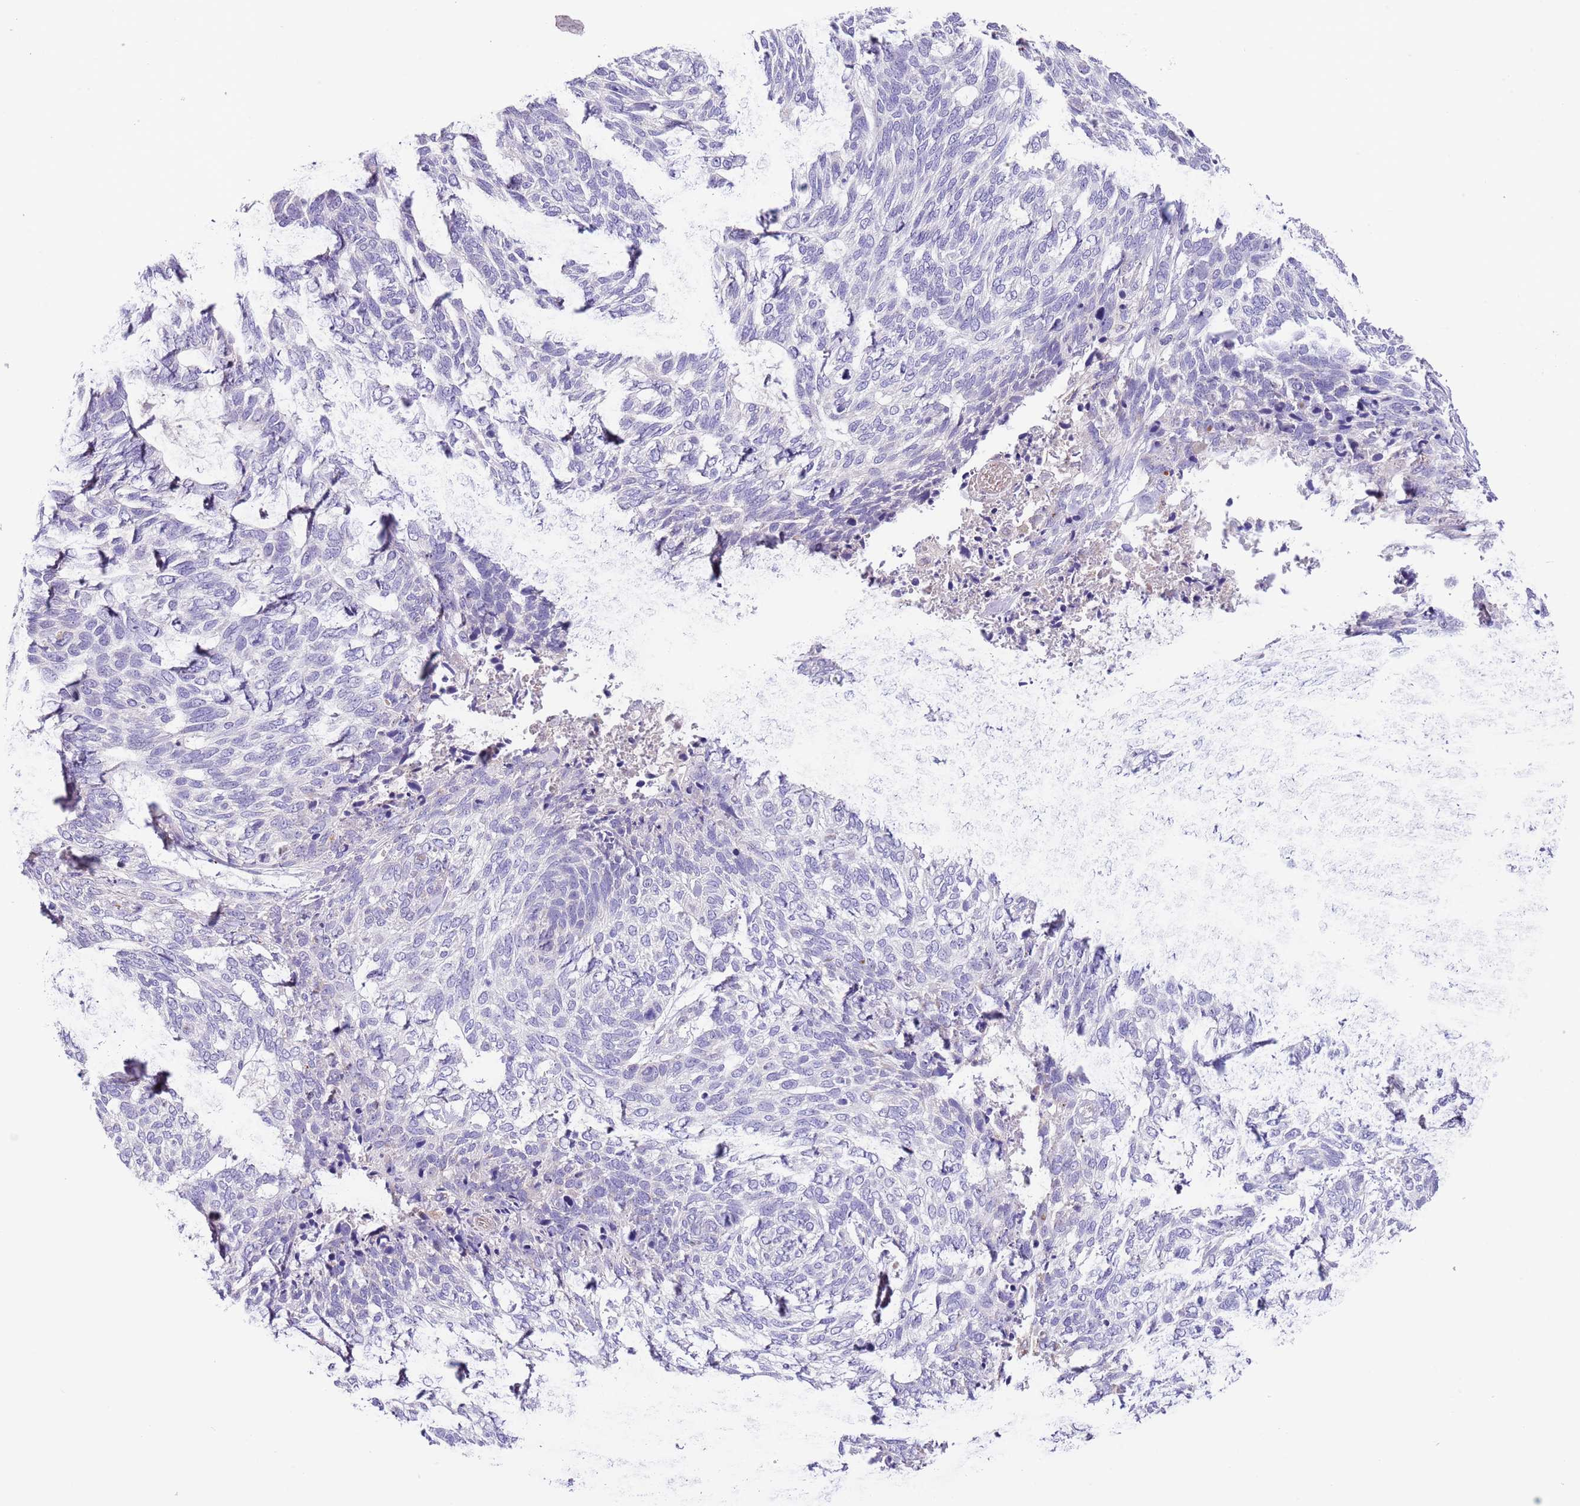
{"staining": {"intensity": "negative", "quantity": "none", "location": "none"}, "tissue": "skin cancer", "cell_type": "Tumor cells", "image_type": "cancer", "snomed": [{"axis": "morphology", "description": "Basal cell carcinoma"}, {"axis": "topography", "description": "Skin"}], "caption": "An immunohistochemistry (IHC) histopathology image of basal cell carcinoma (skin) is shown. There is no staining in tumor cells of basal cell carcinoma (skin).", "gene": "AP1S2", "patient": {"sex": "female", "age": 65}}